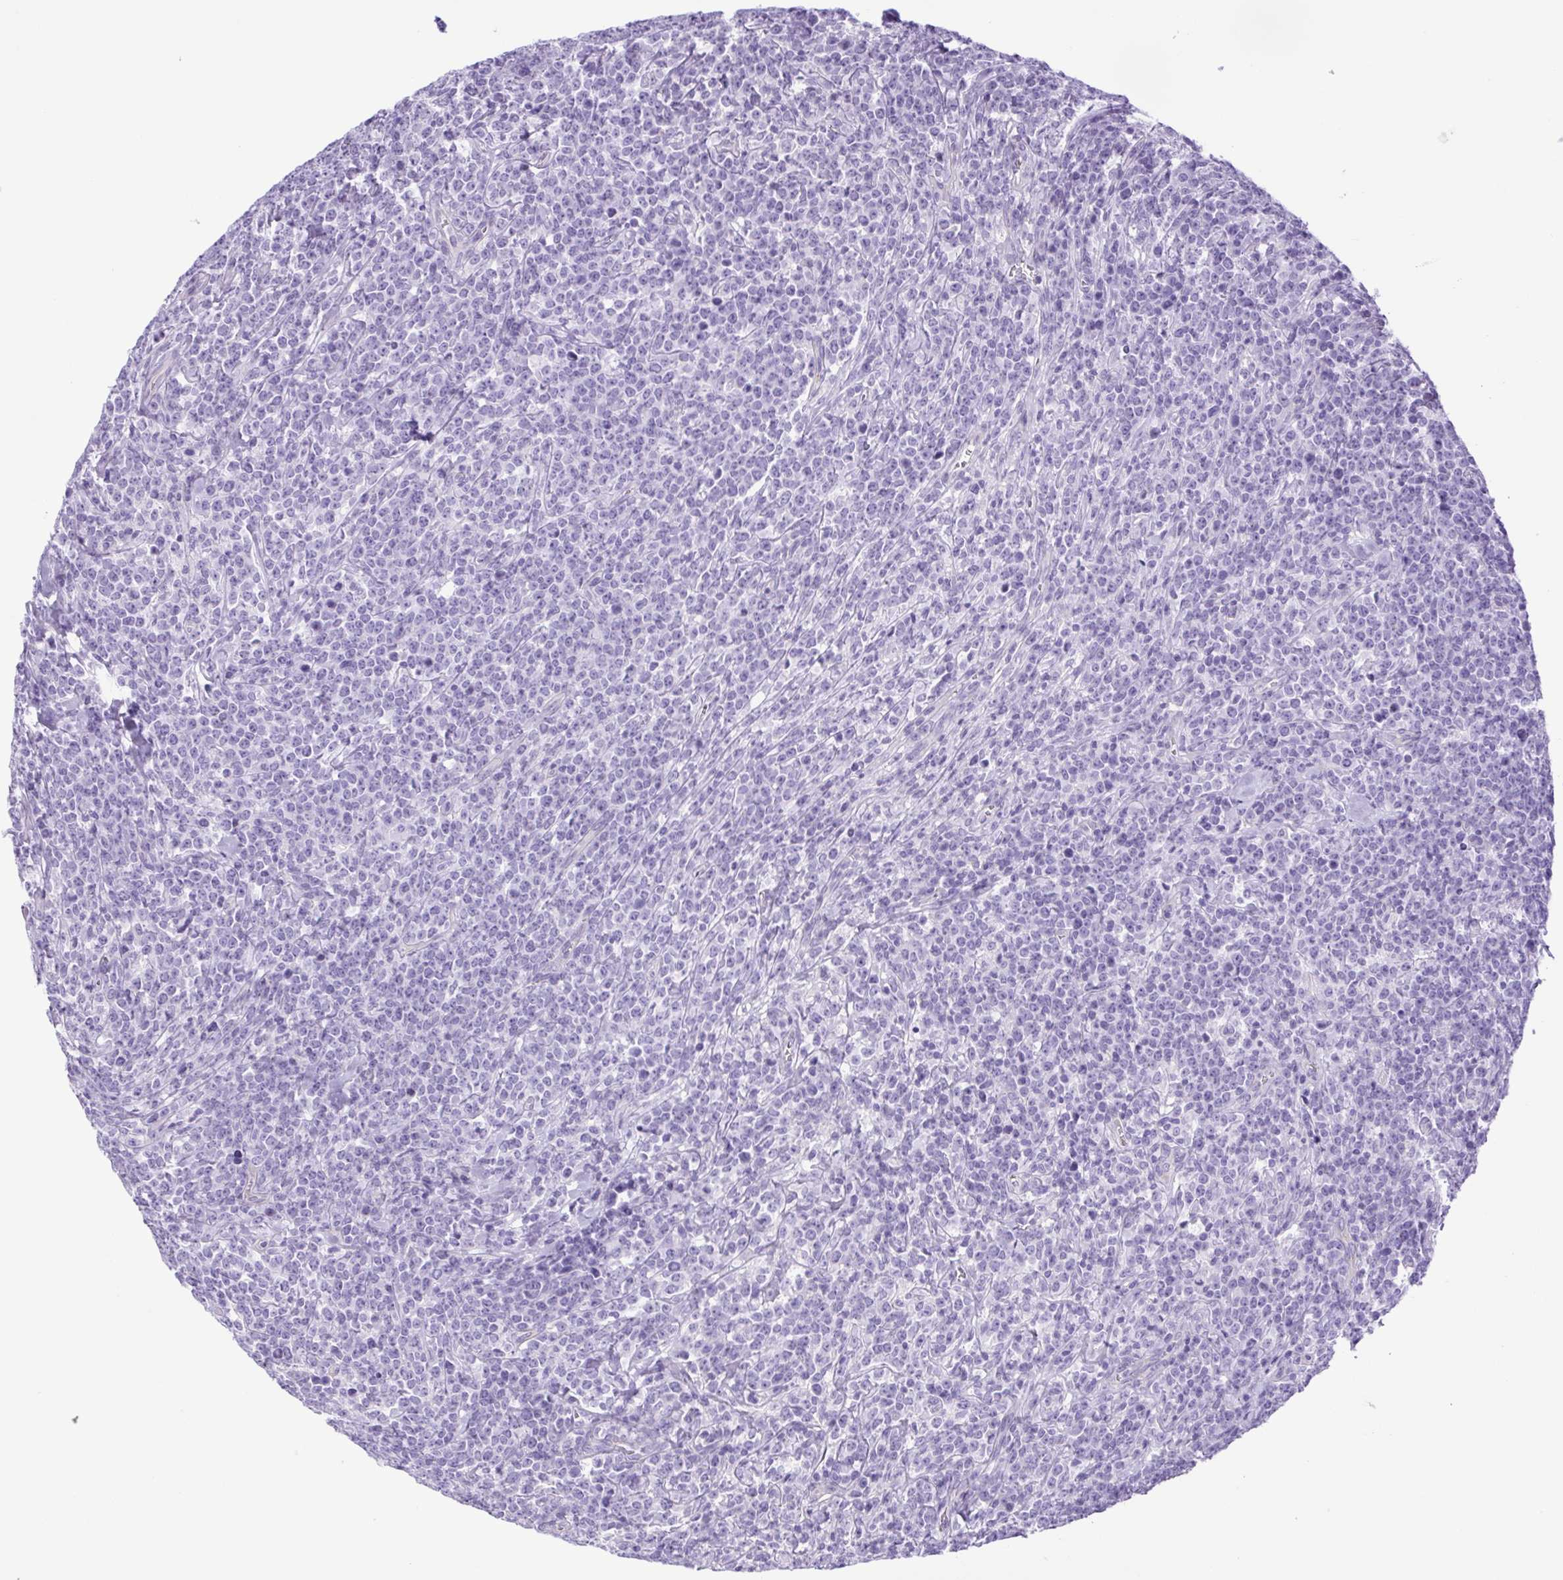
{"staining": {"intensity": "negative", "quantity": "none", "location": "none"}, "tissue": "lymphoma", "cell_type": "Tumor cells", "image_type": "cancer", "snomed": [{"axis": "morphology", "description": "Malignant lymphoma, non-Hodgkin's type, High grade"}, {"axis": "topography", "description": "Small intestine"}], "caption": "This is an immunohistochemistry (IHC) image of human high-grade malignant lymphoma, non-Hodgkin's type. There is no staining in tumor cells.", "gene": "CDSN", "patient": {"sex": "female", "age": 56}}